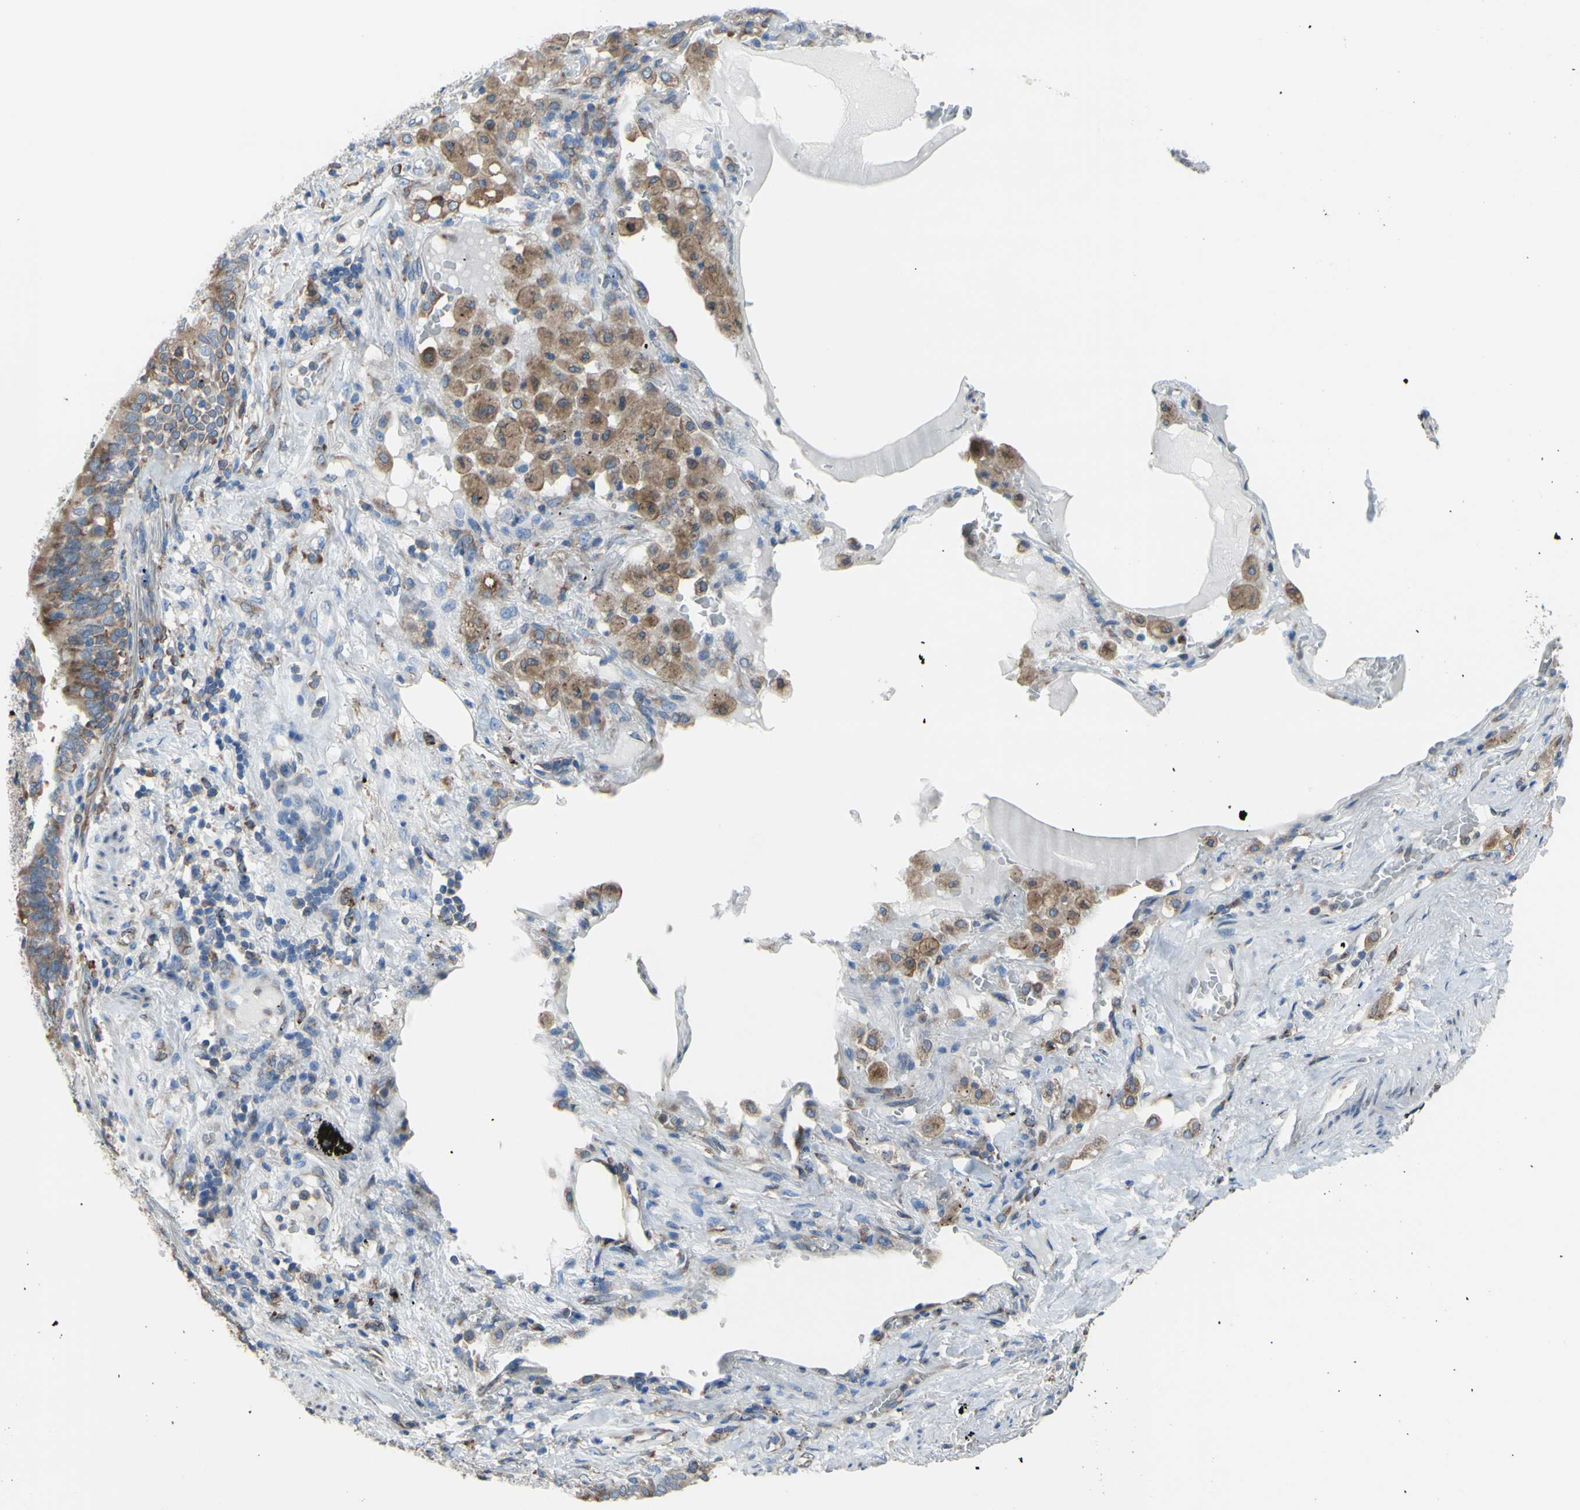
{"staining": {"intensity": "moderate", "quantity": ">75%", "location": "cytoplasmic/membranous"}, "tissue": "lung cancer", "cell_type": "Tumor cells", "image_type": "cancer", "snomed": [{"axis": "morphology", "description": "Squamous cell carcinoma, NOS"}, {"axis": "topography", "description": "Lung"}], "caption": "Tumor cells show moderate cytoplasmic/membranous positivity in about >75% of cells in lung squamous cell carcinoma.", "gene": "MGST2", "patient": {"sex": "male", "age": 57}}